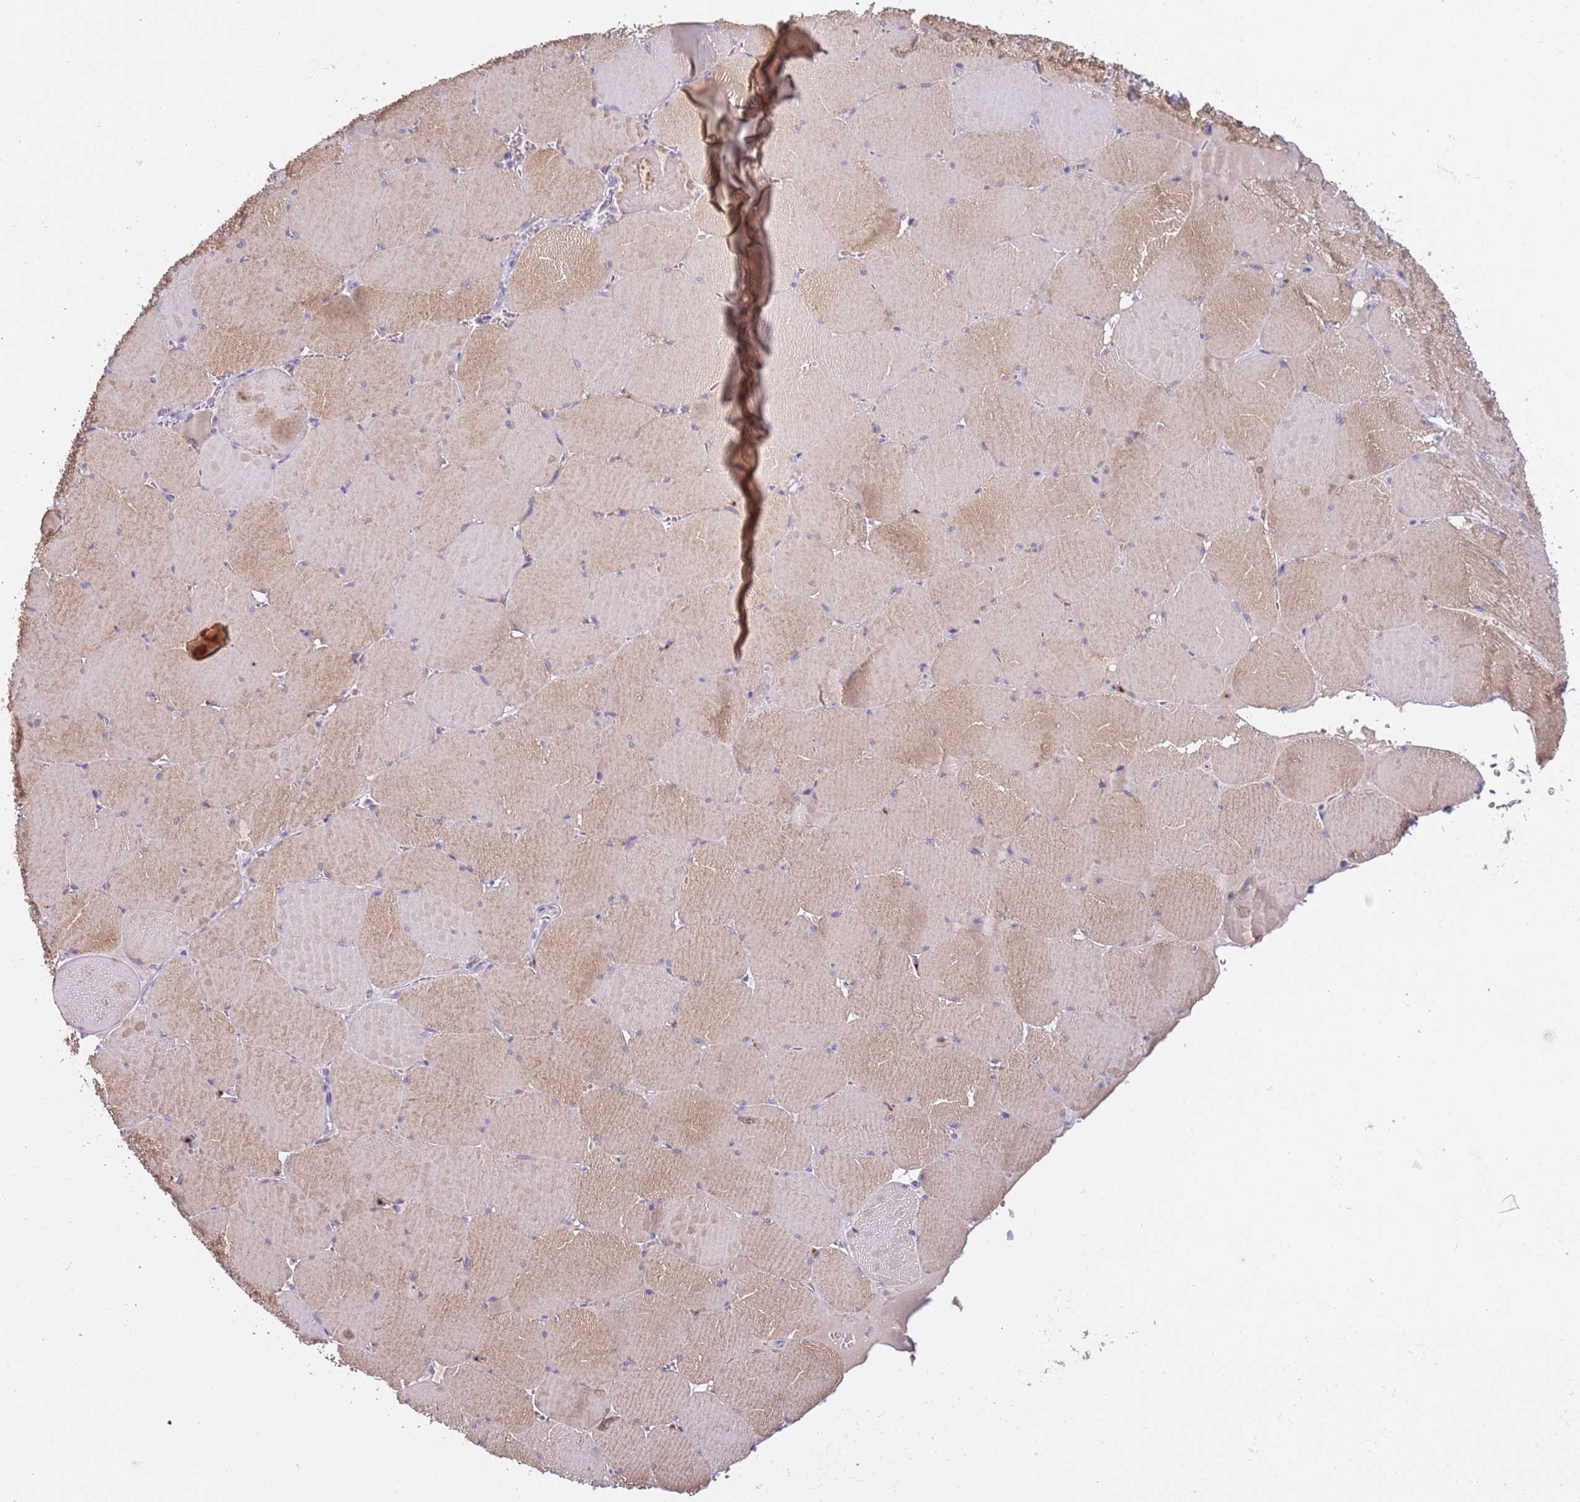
{"staining": {"intensity": "moderate", "quantity": "25%-75%", "location": "cytoplasmic/membranous"}, "tissue": "skeletal muscle", "cell_type": "Myocytes", "image_type": "normal", "snomed": [{"axis": "morphology", "description": "Normal tissue, NOS"}, {"axis": "topography", "description": "Skeletal muscle"}, {"axis": "topography", "description": "Head-Neck"}], "caption": "This image shows normal skeletal muscle stained with immunohistochemistry to label a protein in brown. The cytoplasmic/membranous of myocytes show moderate positivity for the protein. Nuclei are counter-stained blue.", "gene": "CFAP73", "patient": {"sex": "male", "age": 66}}